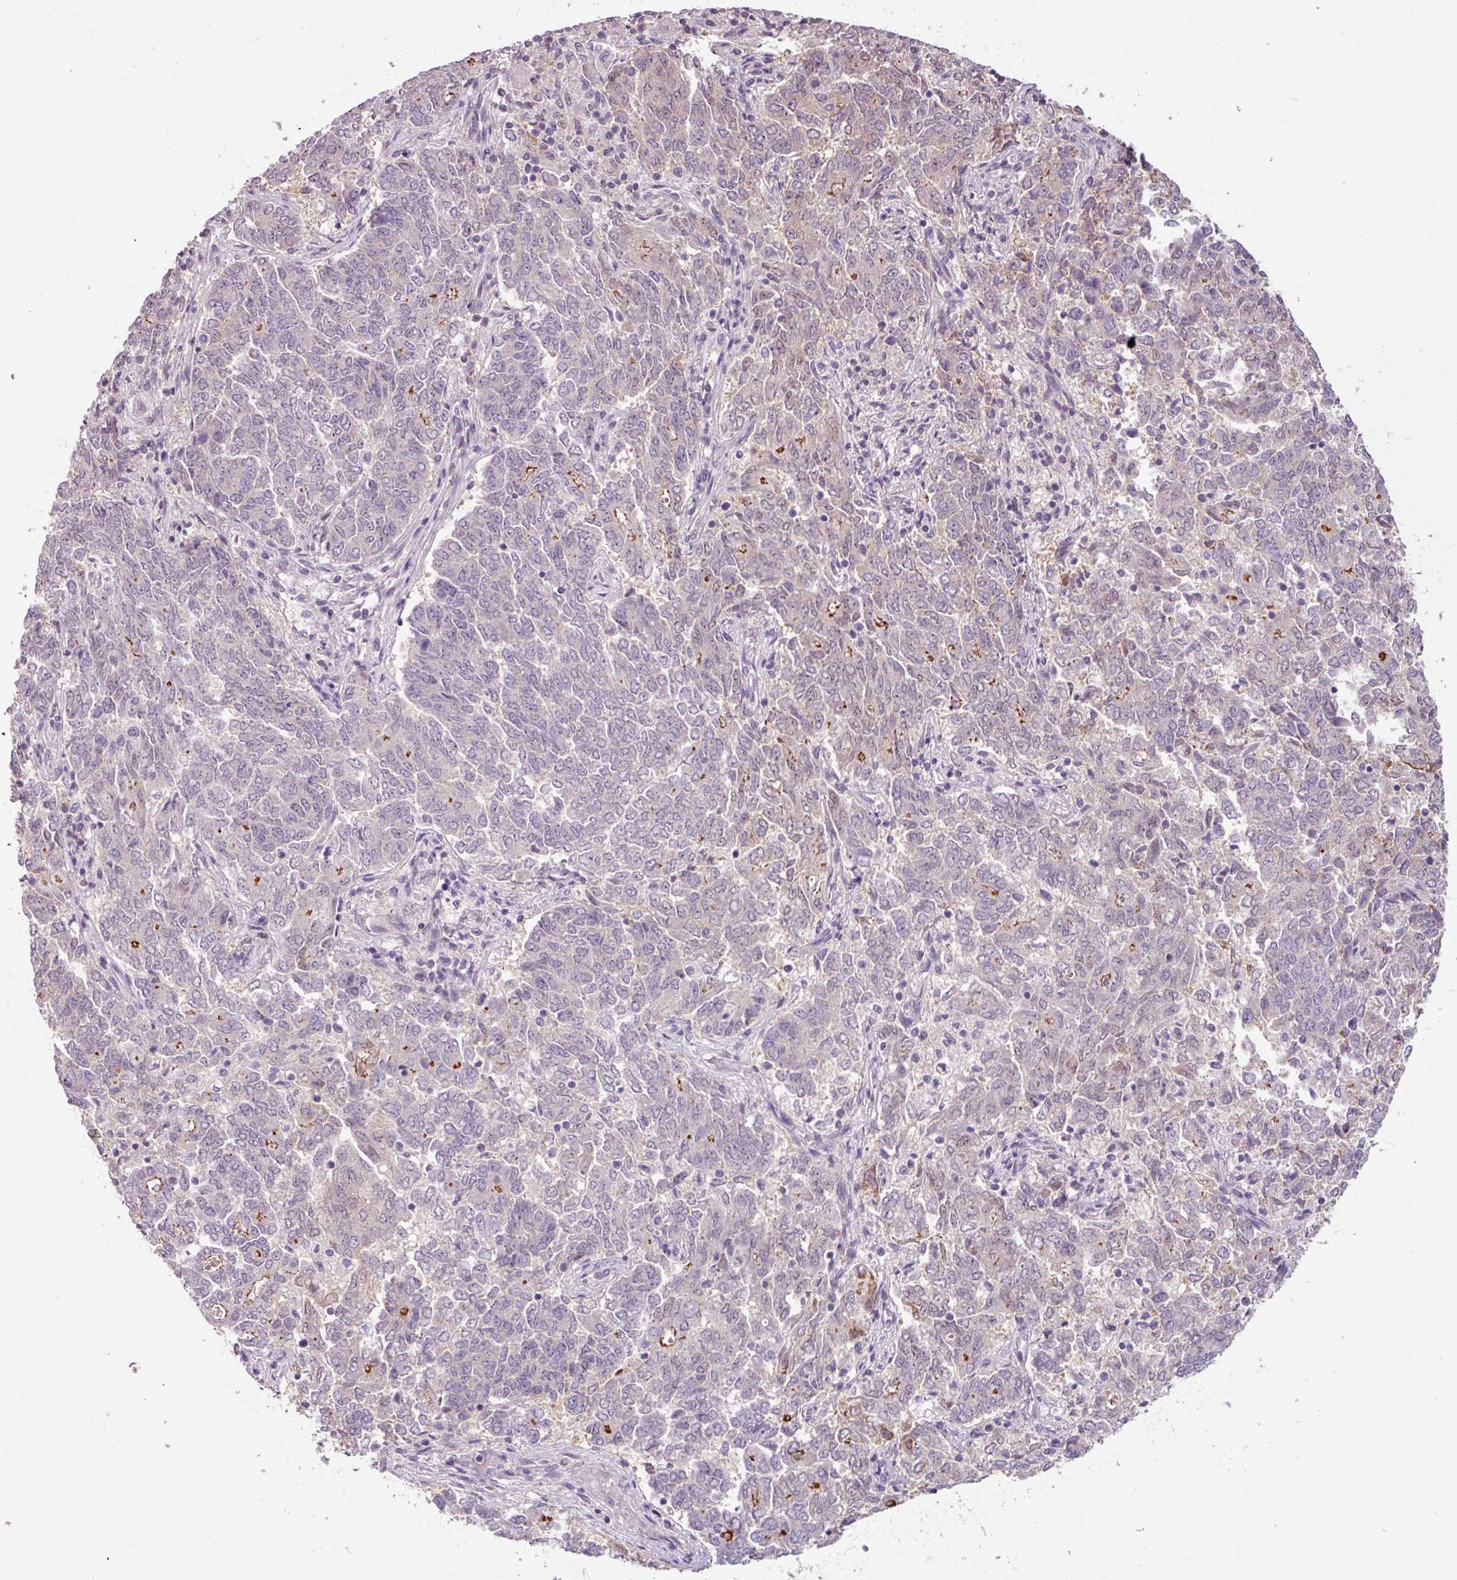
{"staining": {"intensity": "moderate", "quantity": "<25%", "location": "cytoplasmic/membranous"}, "tissue": "endometrial cancer", "cell_type": "Tumor cells", "image_type": "cancer", "snomed": [{"axis": "morphology", "description": "Adenocarcinoma, NOS"}, {"axis": "topography", "description": "Endometrium"}], "caption": "Human endometrial adenocarcinoma stained with a protein marker demonstrates moderate staining in tumor cells.", "gene": "PNMA6A", "patient": {"sex": "female", "age": 80}}